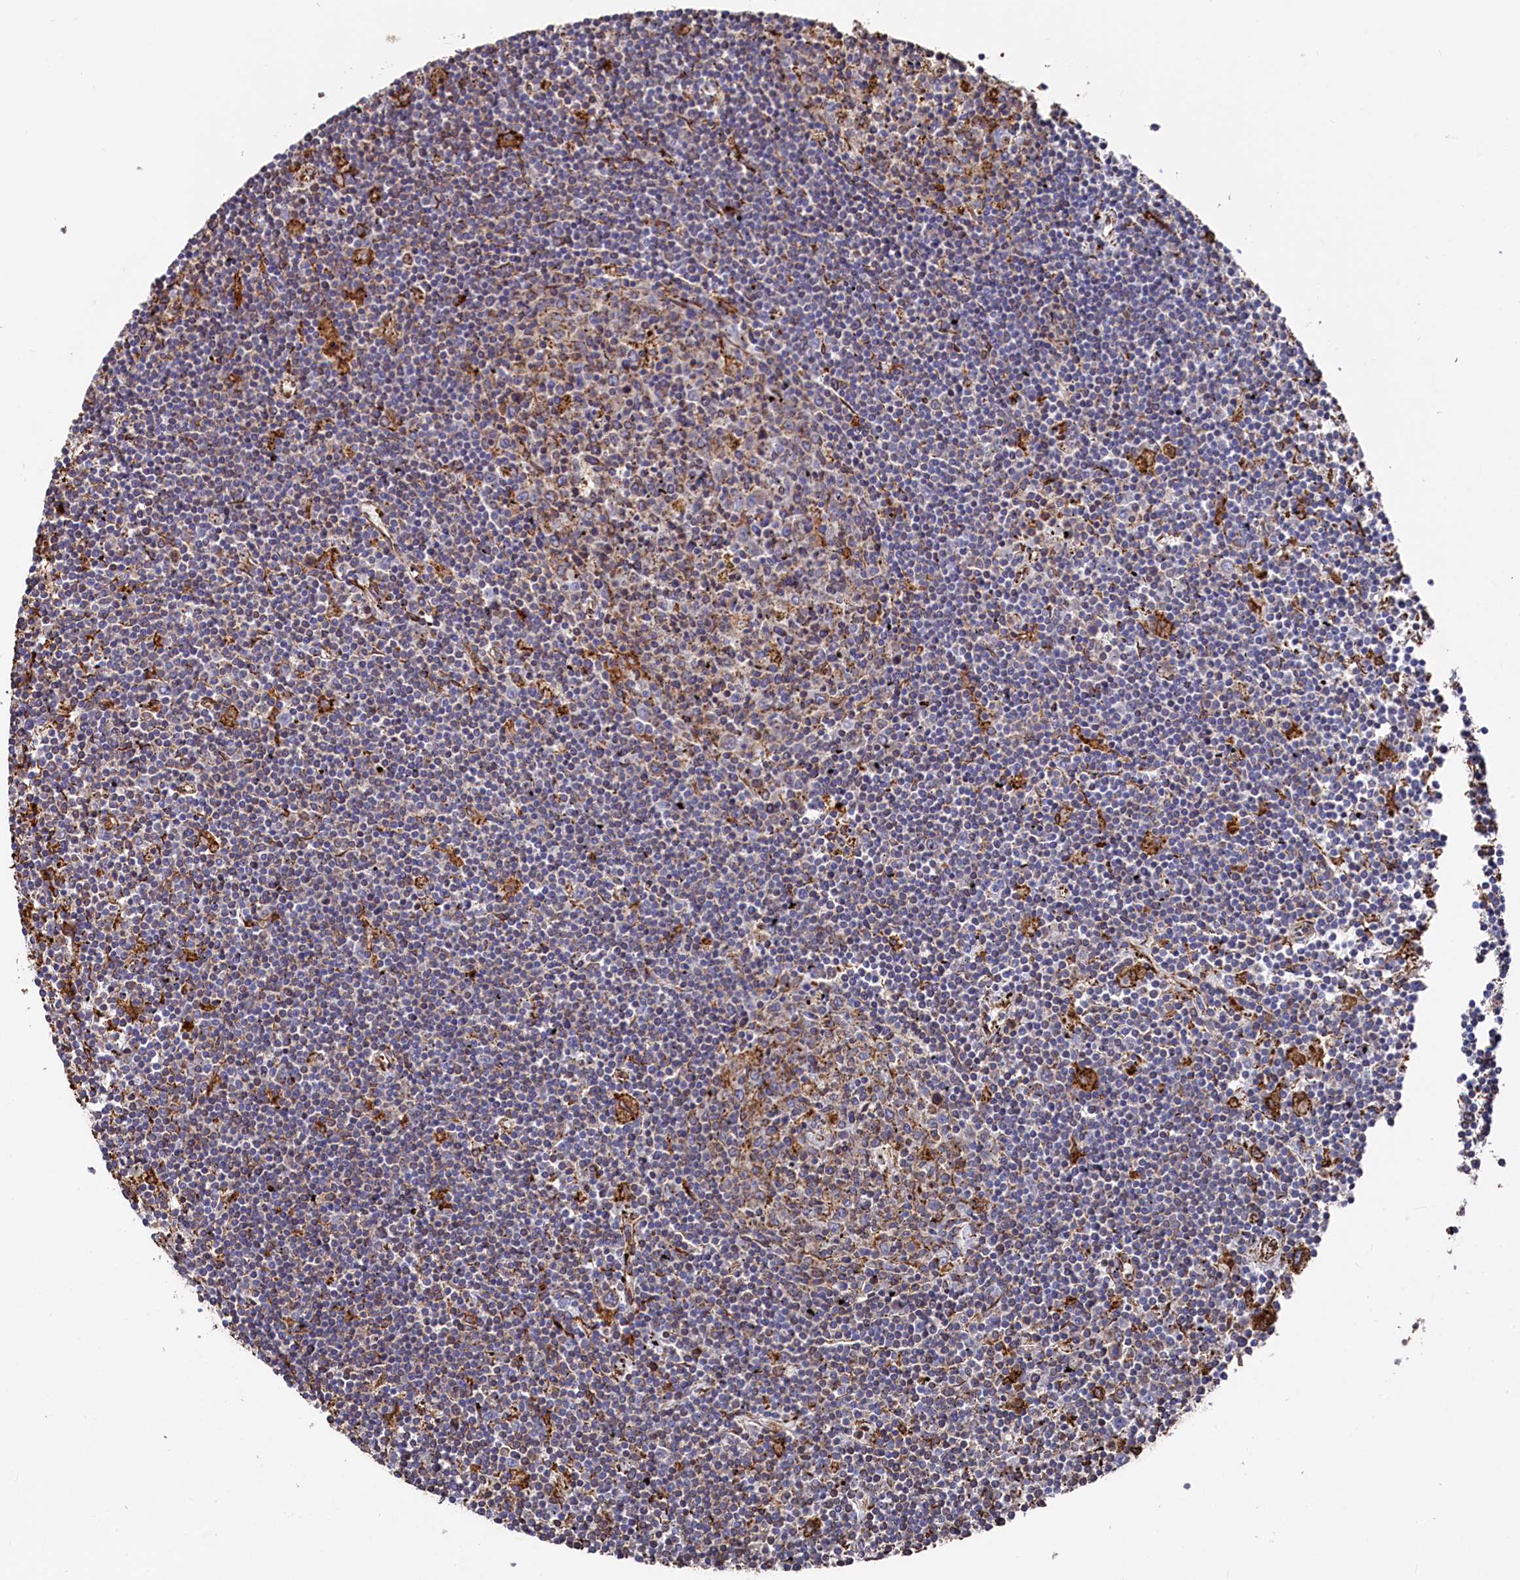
{"staining": {"intensity": "negative", "quantity": "none", "location": "none"}, "tissue": "lymphoma", "cell_type": "Tumor cells", "image_type": "cancer", "snomed": [{"axis": "morphology", "description": "Malignant lymphoma, non-Hodgkin's type, Low grade"}, {"axis": "topography", "description": "Spleen"}], "caption": "This is an immunohistochemistry photomicrograph of low-grade malignant lymphoma, non-Hodgkin's type. There is no staining in tumor cells.", "gene": "NEURL1B", "patient": {"sex": "male", "age": 76}}